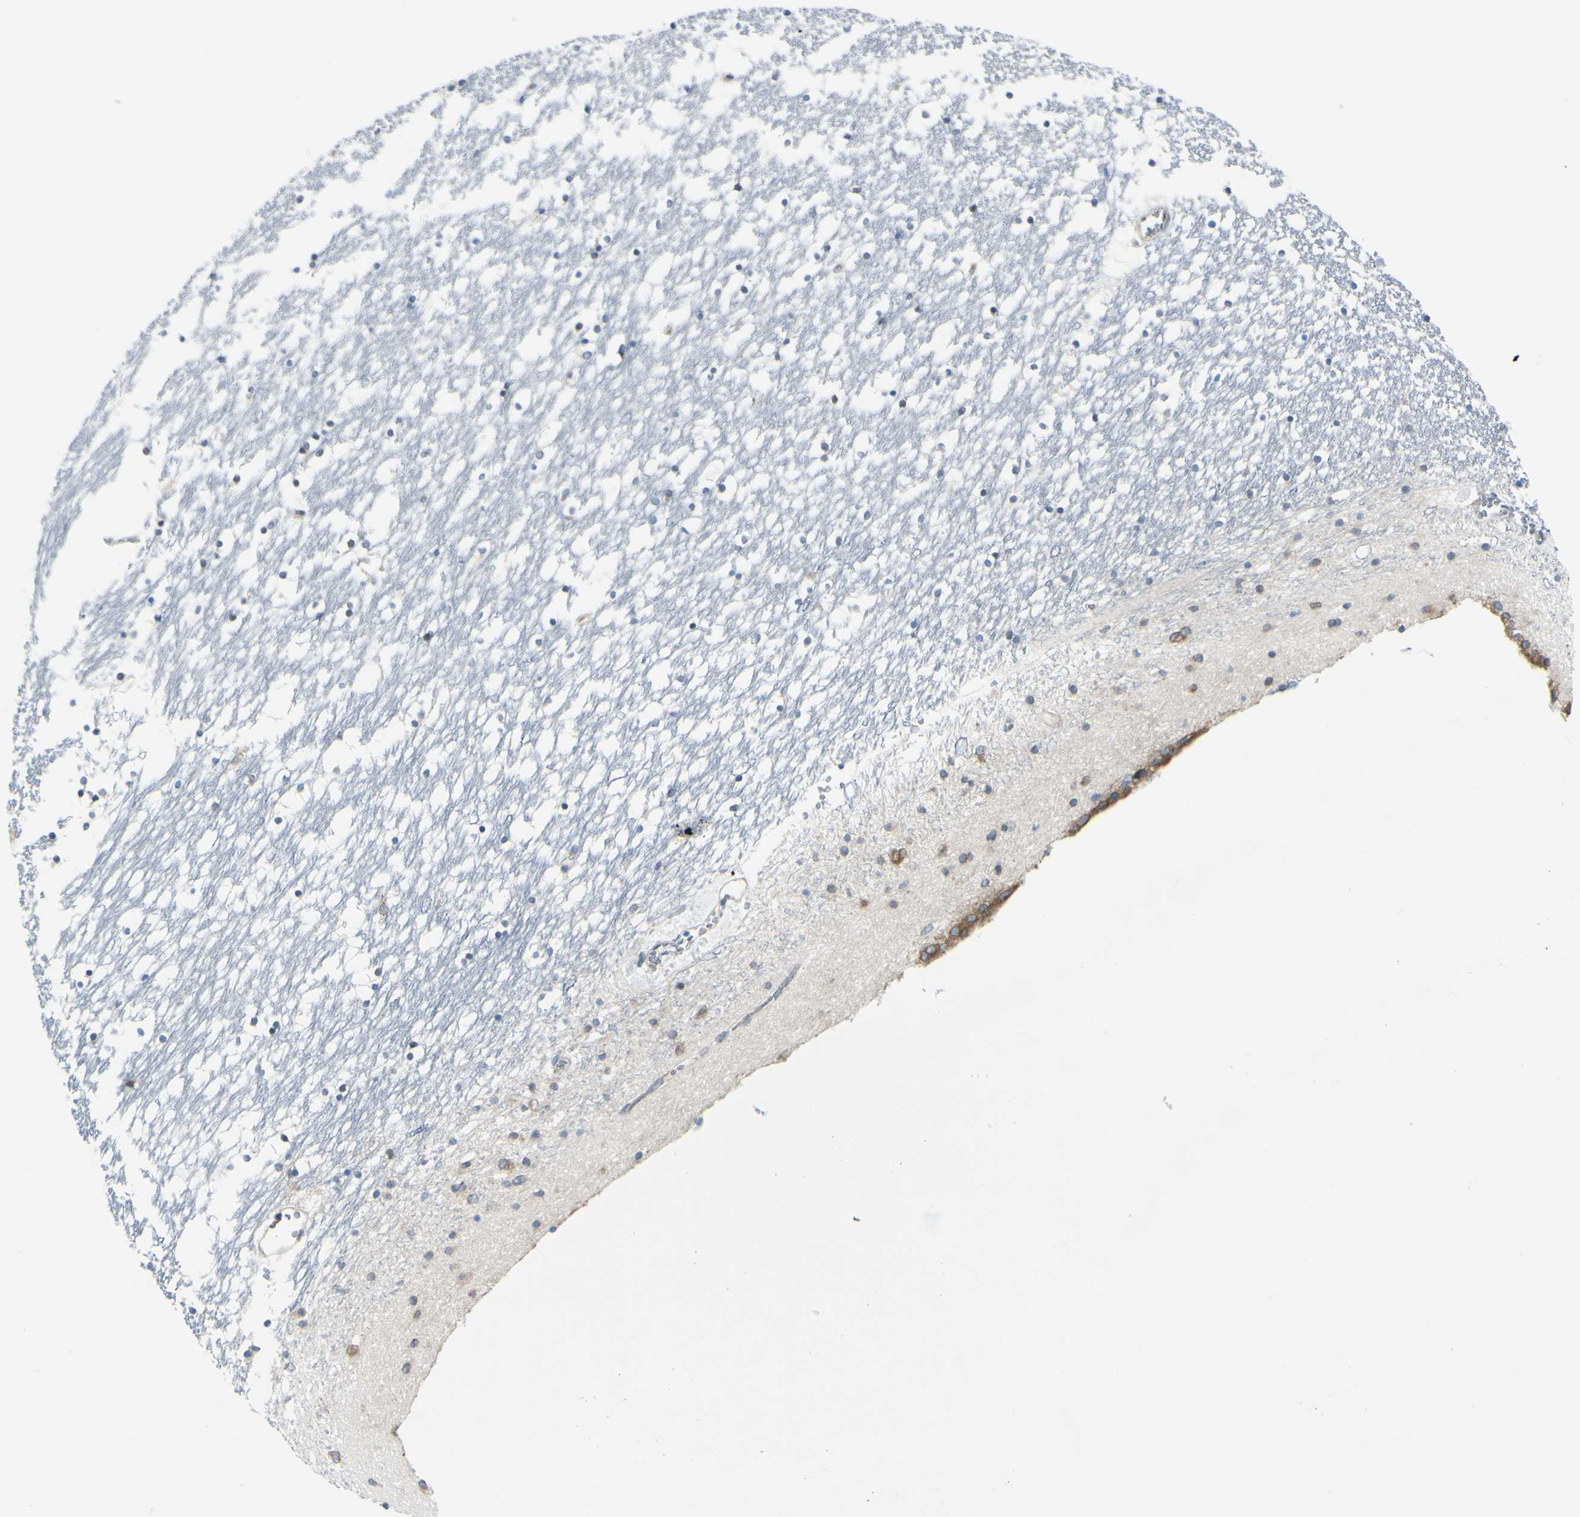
{"staining": {"intensity": "moderate", "quantity": "<25%", "location": "cytoplasmic/membranous"}, "tissue": "caudate", "cell_type": "Glial cells", "image_type": "normal", "snomed": [{"axis": "morphology", "description": "Normal tissue, NOS"}, {"axis": "topography", "description": "Lateral ventricle wall"}], "caption": "Approximately <25% of glial cells in normal caudate demonstrate moderate cytoplasmic/membranous protein expression as visualized by brown immunohistochemical staining.", "gene": "SELENOS", "patient": {"sex": "male", "age": 45}}